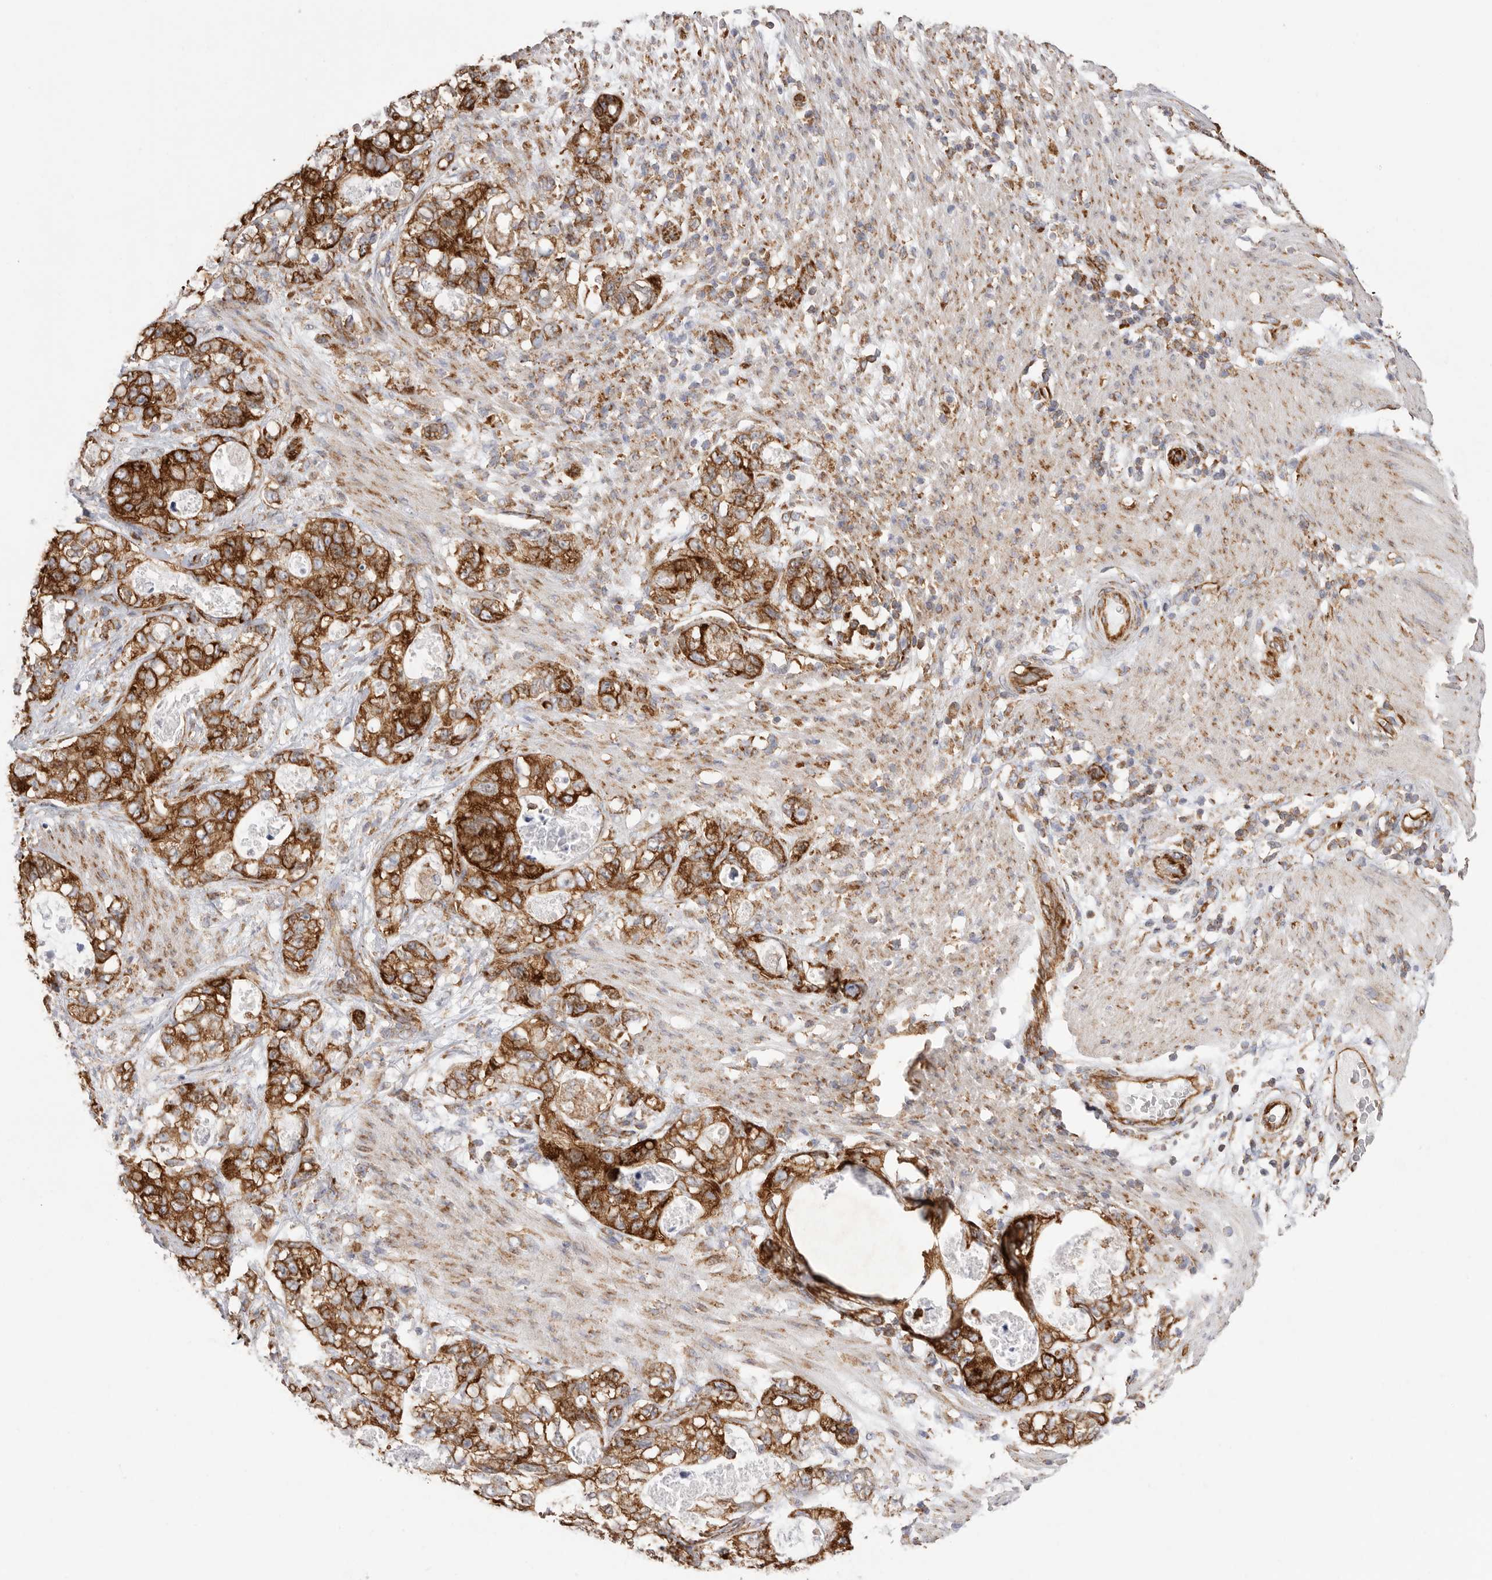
{"staining": {"intensity": "strong", "quantity": ">75%", "location": "cytoplasmic/membranous"}, "tissue": "stomach cancer", "cell_type": "Tumor cells", "image_type": "cancer", "snomed": [{"axis": "morphology", "description": "Normal tissue, NOS"}, {"axis": "morphology", "description": "Adenocarcinoma, NOS"}, {"axis": "topography", "description": "Stomach"}], "caption": "IHC staining of stomach cancer (adenocarcinoma), which shows high levels of strong cytoplasmic/membranous positivity in approximately >75% of tumor cells indicating strong cytoplasmic/membranous protein positivity. The staining was performed using DAB (brown) for protein detection and nuclei were counterstained in hematoxylin (blue).", "gene": "SERBP1", "patient": {"sex": "female", "age": 89}}